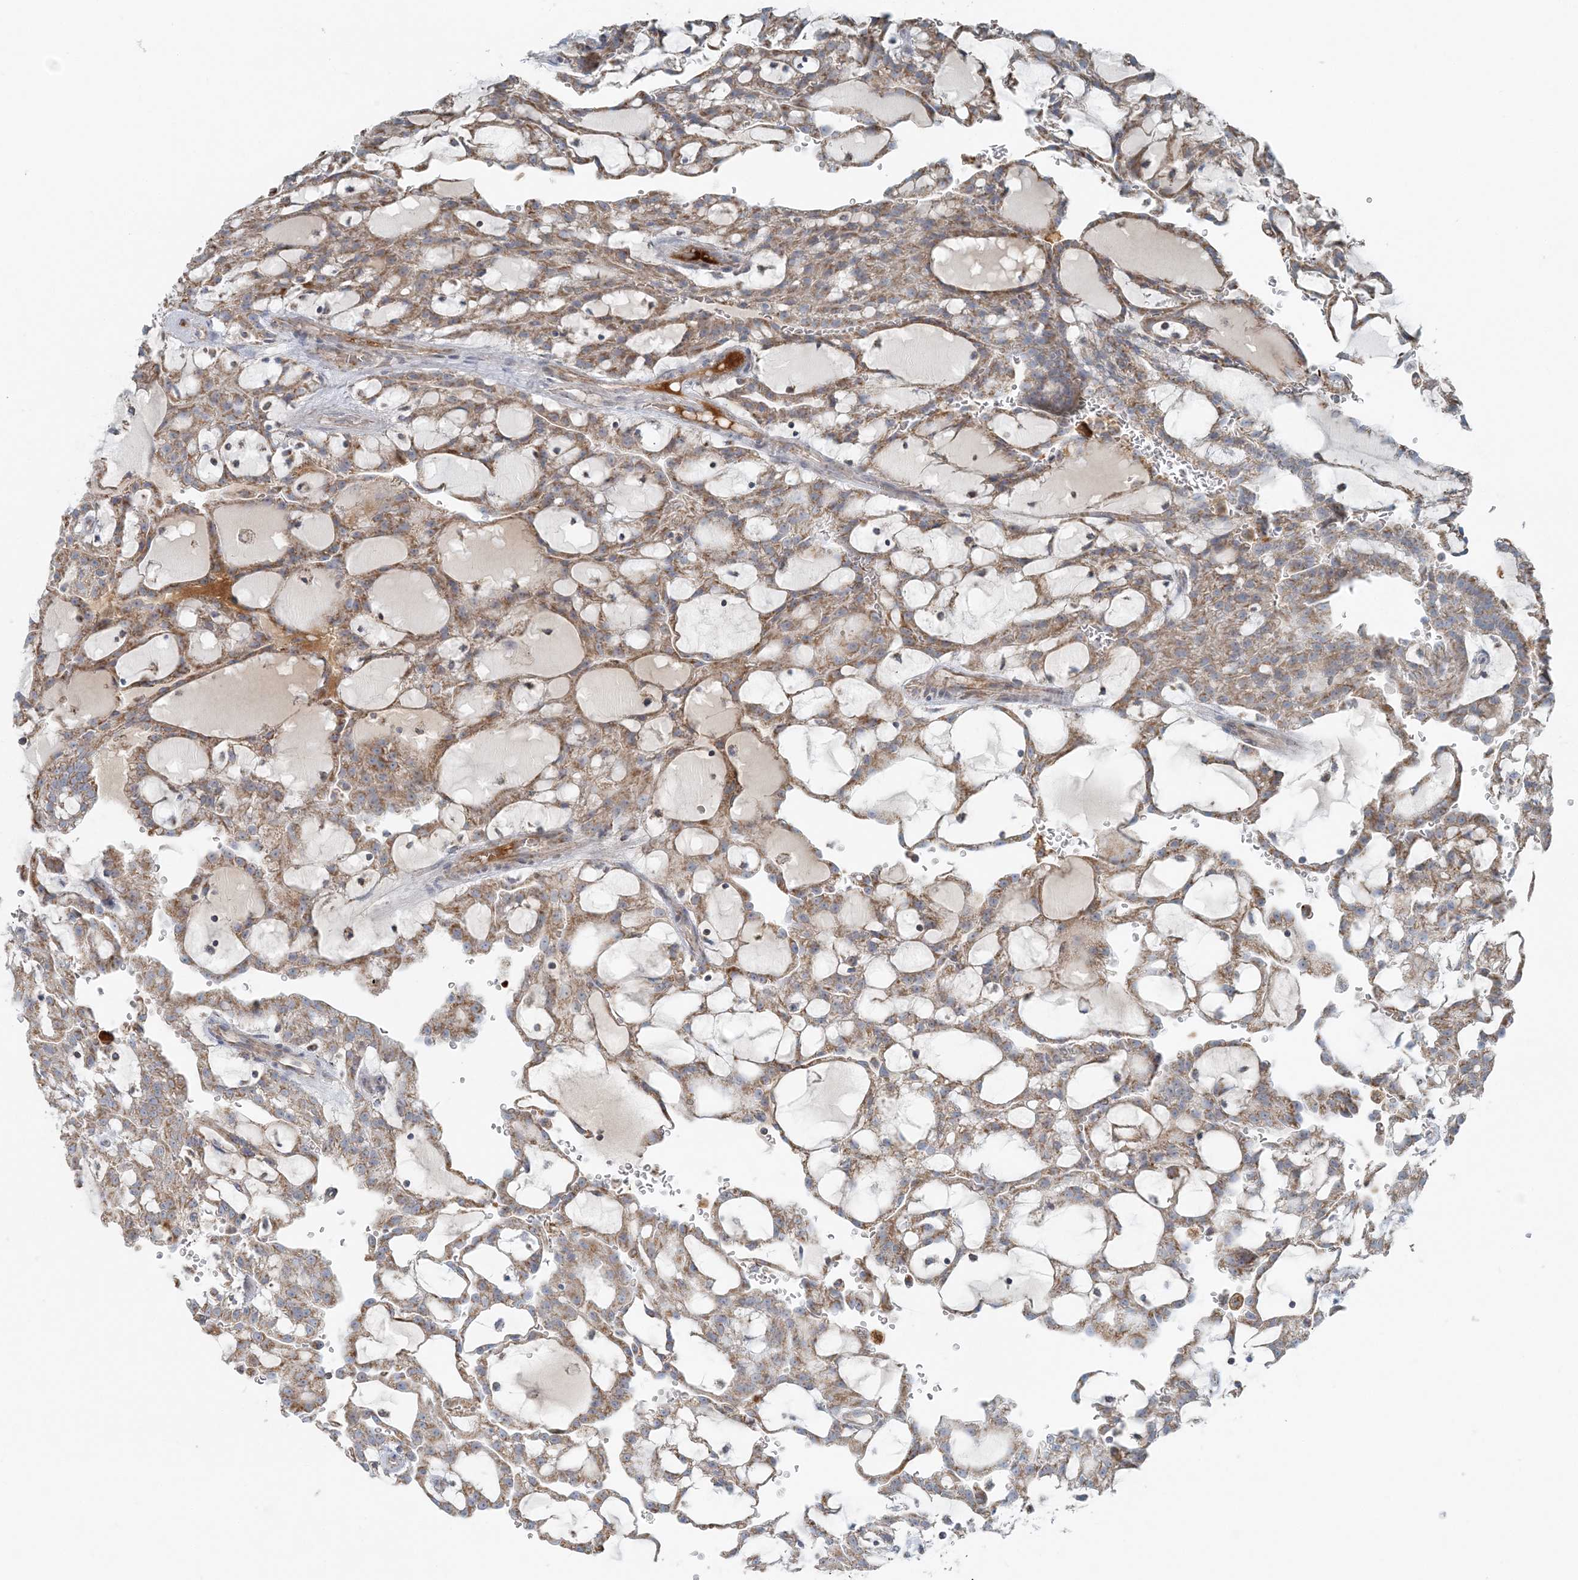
{"staining": {"intensity": "moderate", "quantity": ">75%", "location": "cytoplasmic/membranous"}, "tissue": "renal cancer", "cell_type": "Tumor cells", "image_type": "cancer", "snomed": [{"axis": "morphology", "description": "Adenocarcinoma, NOS"}, {"axis": "topography", "description": "Kidney"}], "caption": "Immunohistochemistry (IHC) staining of renal cancer (adenocarcinoma), which exhibits medium levels of moderate cytoplasmic/membranous expression in approximately >75% of tumor cells indicating moderate cytoplasmic/membranous protein staining. The staining was performed using DAB (brown) for protein detection and nuclei were counterstained in hematoxylin (blue).", "gene": "SLC22A16", "patient": {"sex": "male", "age": 63}}